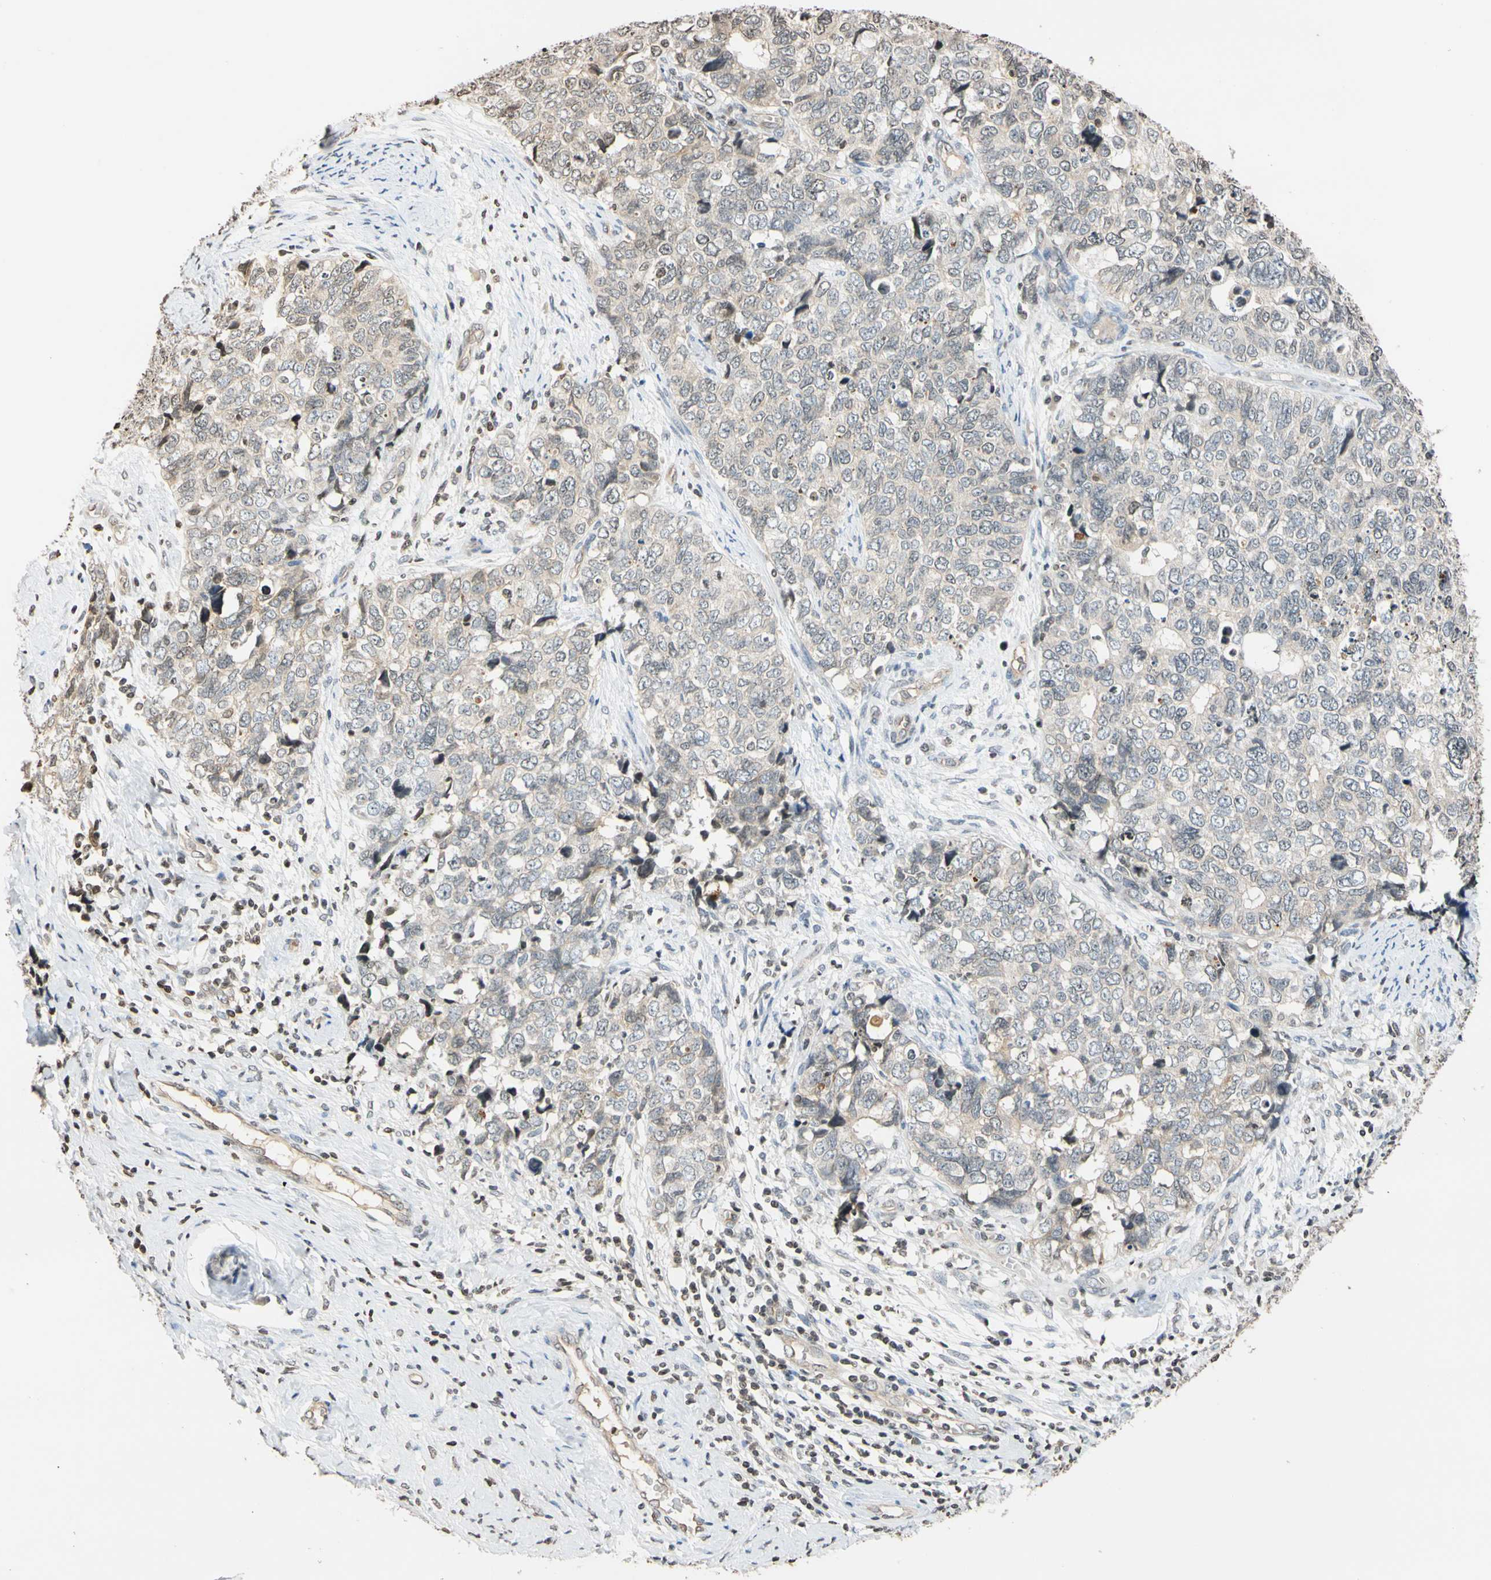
{"staining": {"intensity": "weak", "quantity": "25%-75%", "location": "cytoplasmic/membranous"}, "tissue": "cervical cancer", "cell_type": "Tumor cells", "image_type": "cancer", "snomed": [{"axis": "morphology", "description": "Squamous cell carcinoma, NOS"}, {"axis": "topography", "description": "Cervix"}], "caption": "A low amount of weak cytoplasmic/membranous expression is identified in about 25%-75% of tumor cells in squamous cell carcinoma (cervical) tissue.", "gene": "GPX4", "patient": {"sex": "female", "age": 63}}